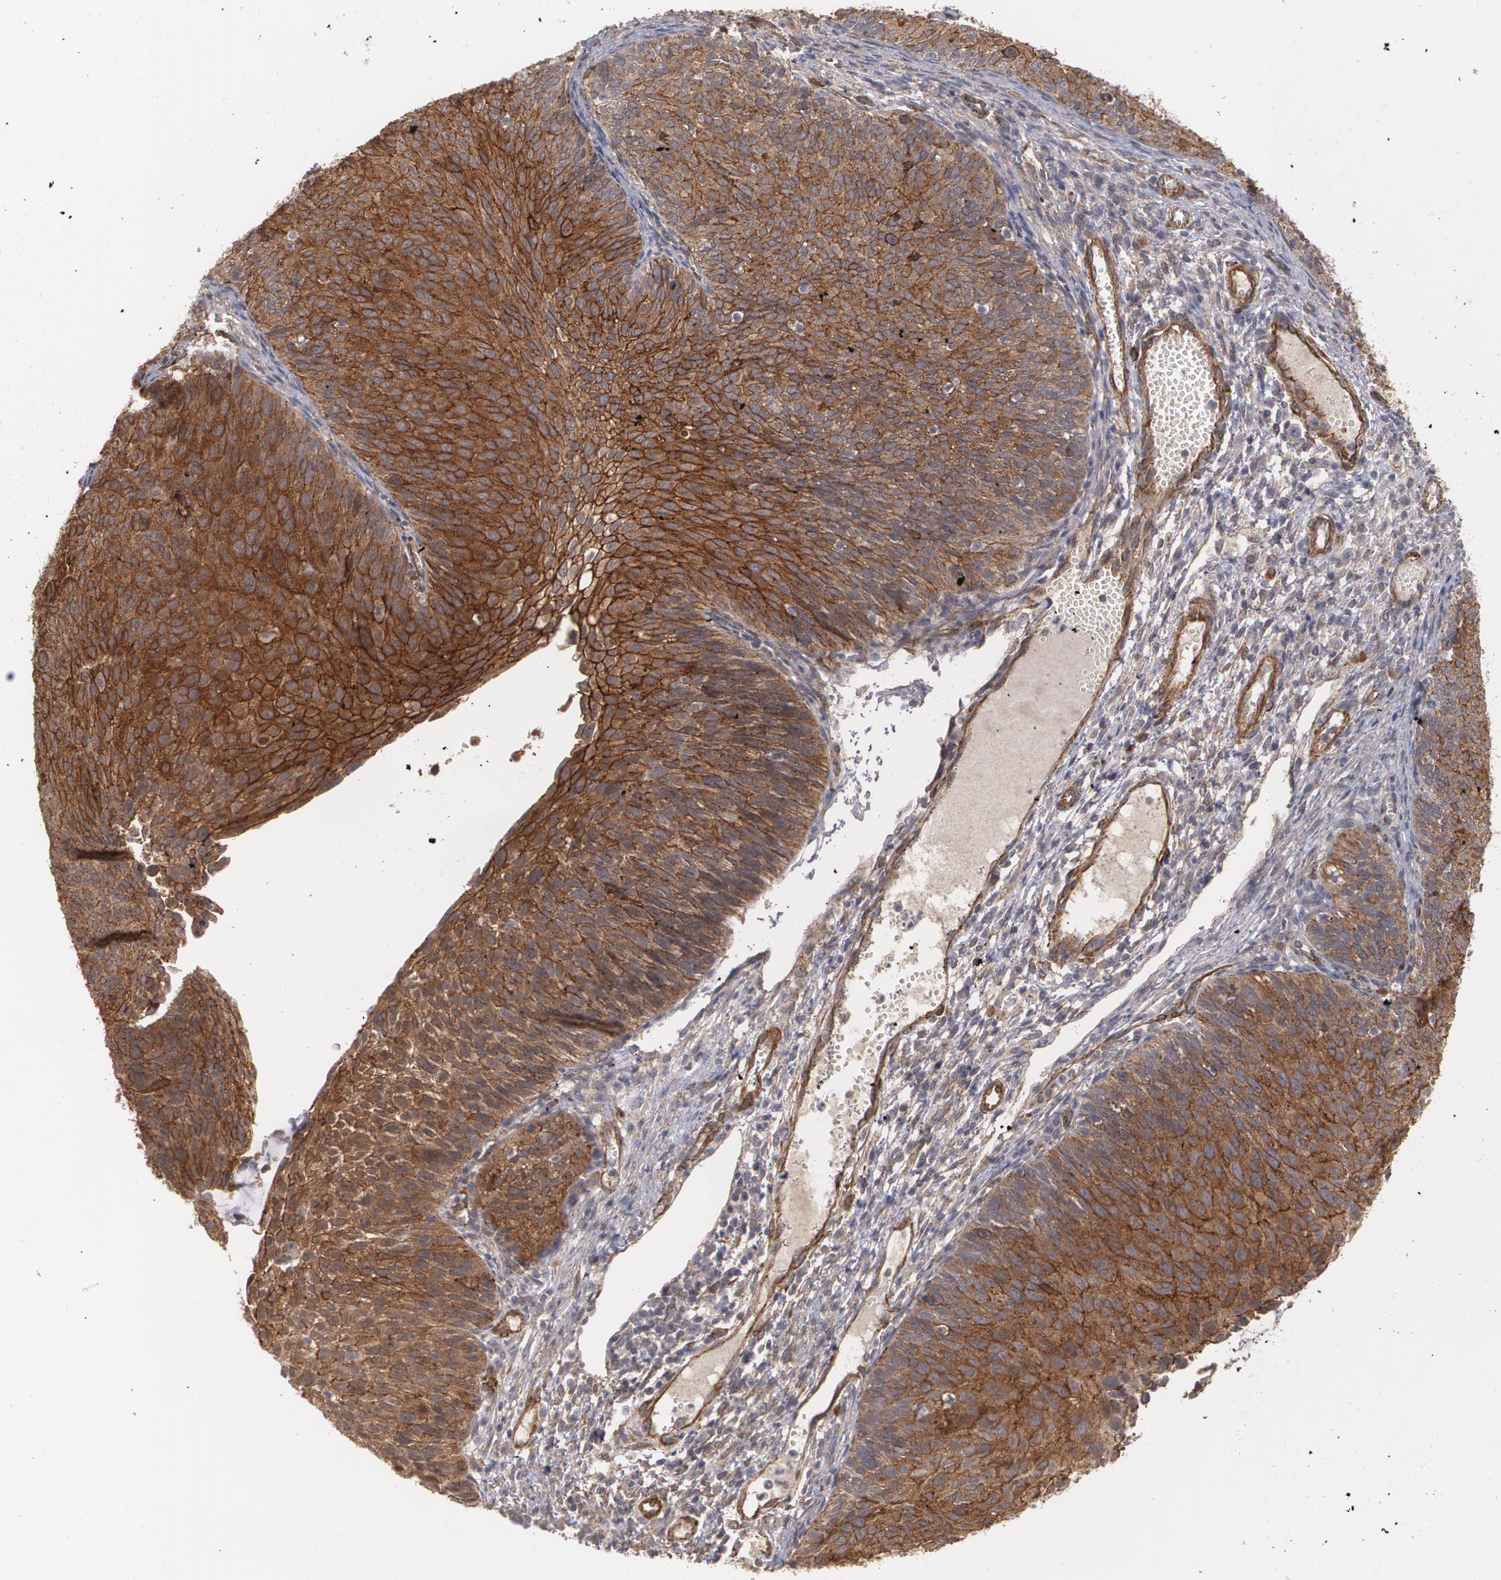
{"staining": {"intensity": "strong", "quantity": ">75%", "location": "cytoplasmic/membranous"}, "tissue": "cervical cancer", "cell_type": "Tumor cells", "image_type": "cancer", "snomed": [{"axis": "morphology", "description": "Squamous cell carcinoma, NOS"}, {"axis": "topography", "description": "Cervix"}], "caption": "DAB (3,3'-diaminobenzidine) immunohistochemical staining of human cervical cancer reveals strong cytoplasmic/membranous protein expression in about >75% of tumor cells.", "gene": "TJP1", "patient": {"sex": "female", "age": 36}}